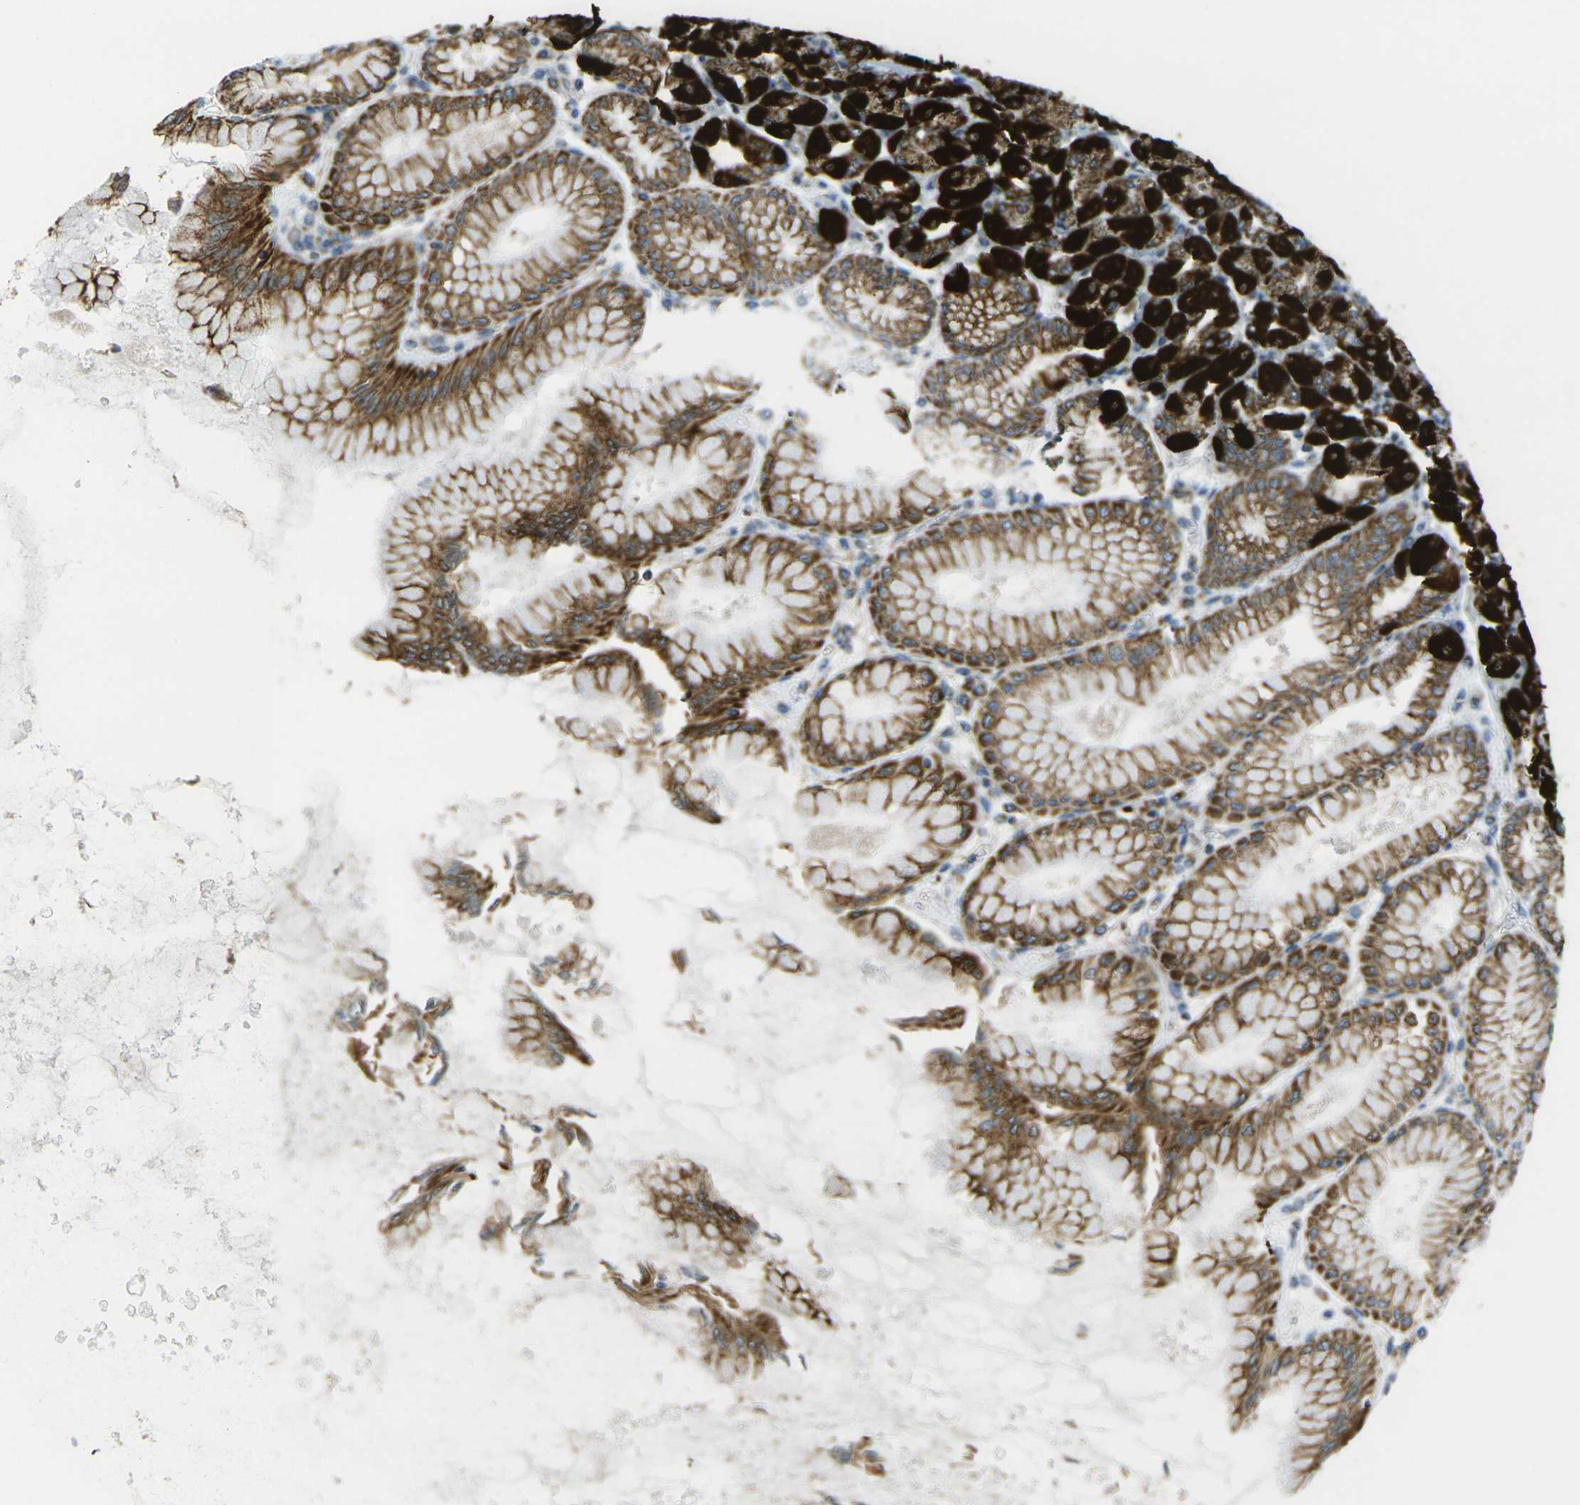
{"staining": {"intensity": "strong", "quantity": ">75%", "location": "cytoplasmic/membranous"}, "tissue": "stomach", "cell_type": "Glandular cells", "image_type": "normal", "snomed": [{"axis": "morphology", "description": "Normal tissue, NOS"}, {"axis": "topography", "description": "Stomach, upper"}], "caption": "Immunohistochemical staining of normal human stomach shows >75% levels of strong cytoplasmic/membranous protein staining in approximately >75% of glandular cells. (IHC, brightfield microscopy, high magnification).", "gene": "CYB5R1", "patient": {"sex": "female", "age": 56}}